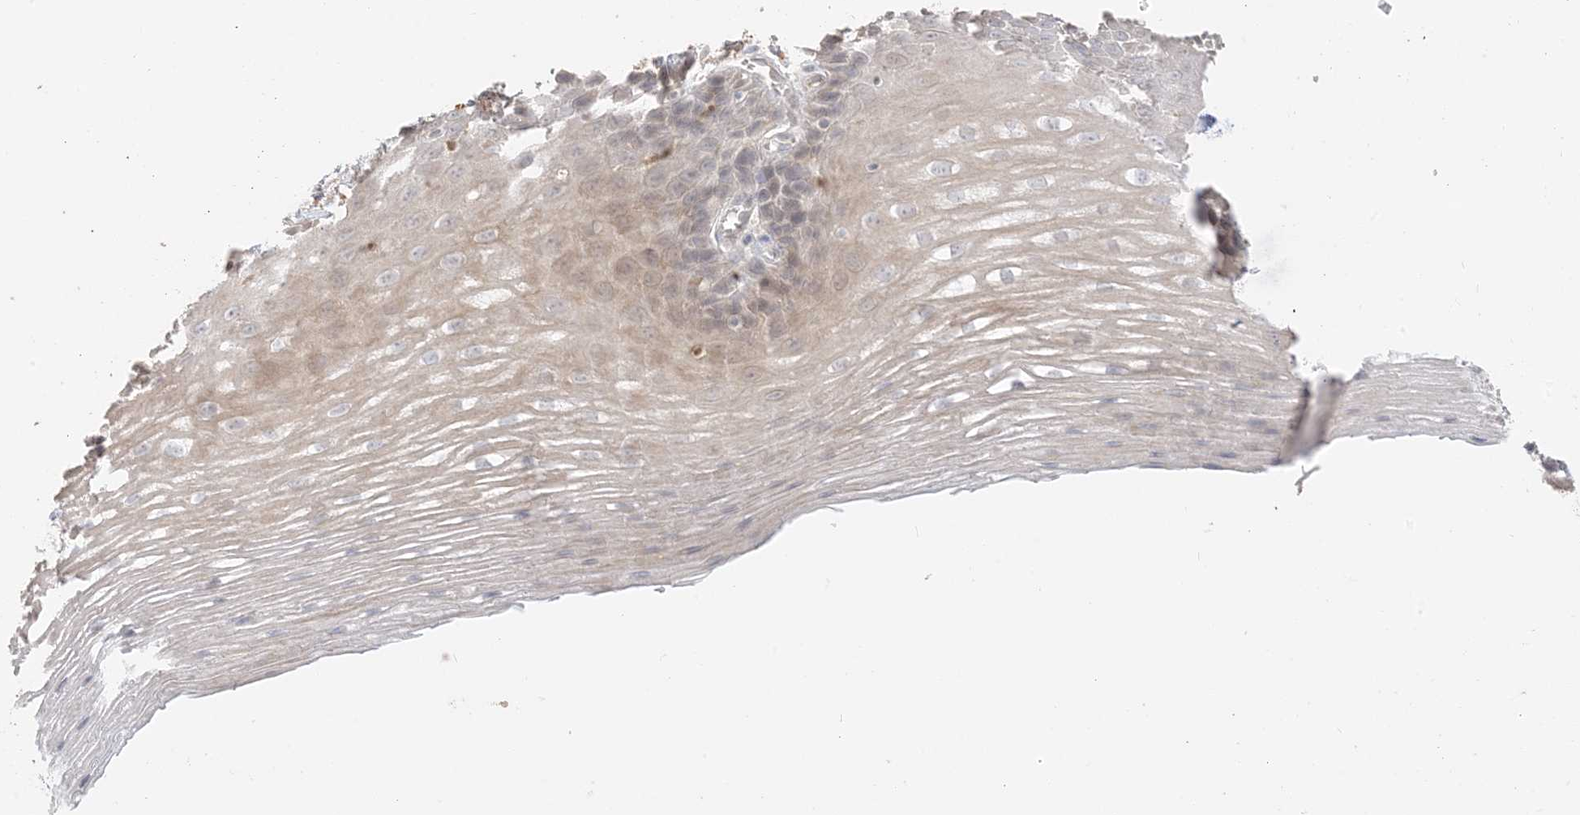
{"staining": {"intensity": "weak", "quantity": "<25%", "location": "cytoplasmic/membranous,nuclear"}, "tissue": "esophagus", "cell_type": "Squamous epithelial cells", "image_type": "normal", "snomed": [{"axis": "morphology", "description": "Normal tissue, NOS"}, {"axis": "topography", "description": "Esophagus"}], "caption": "The immunohistochemistry (IHC) micrograph has no significant positivity in squamous epithelial cells of esophagus.", "gene": "GCA", "patient": {"sex": "male", "age": 62}}